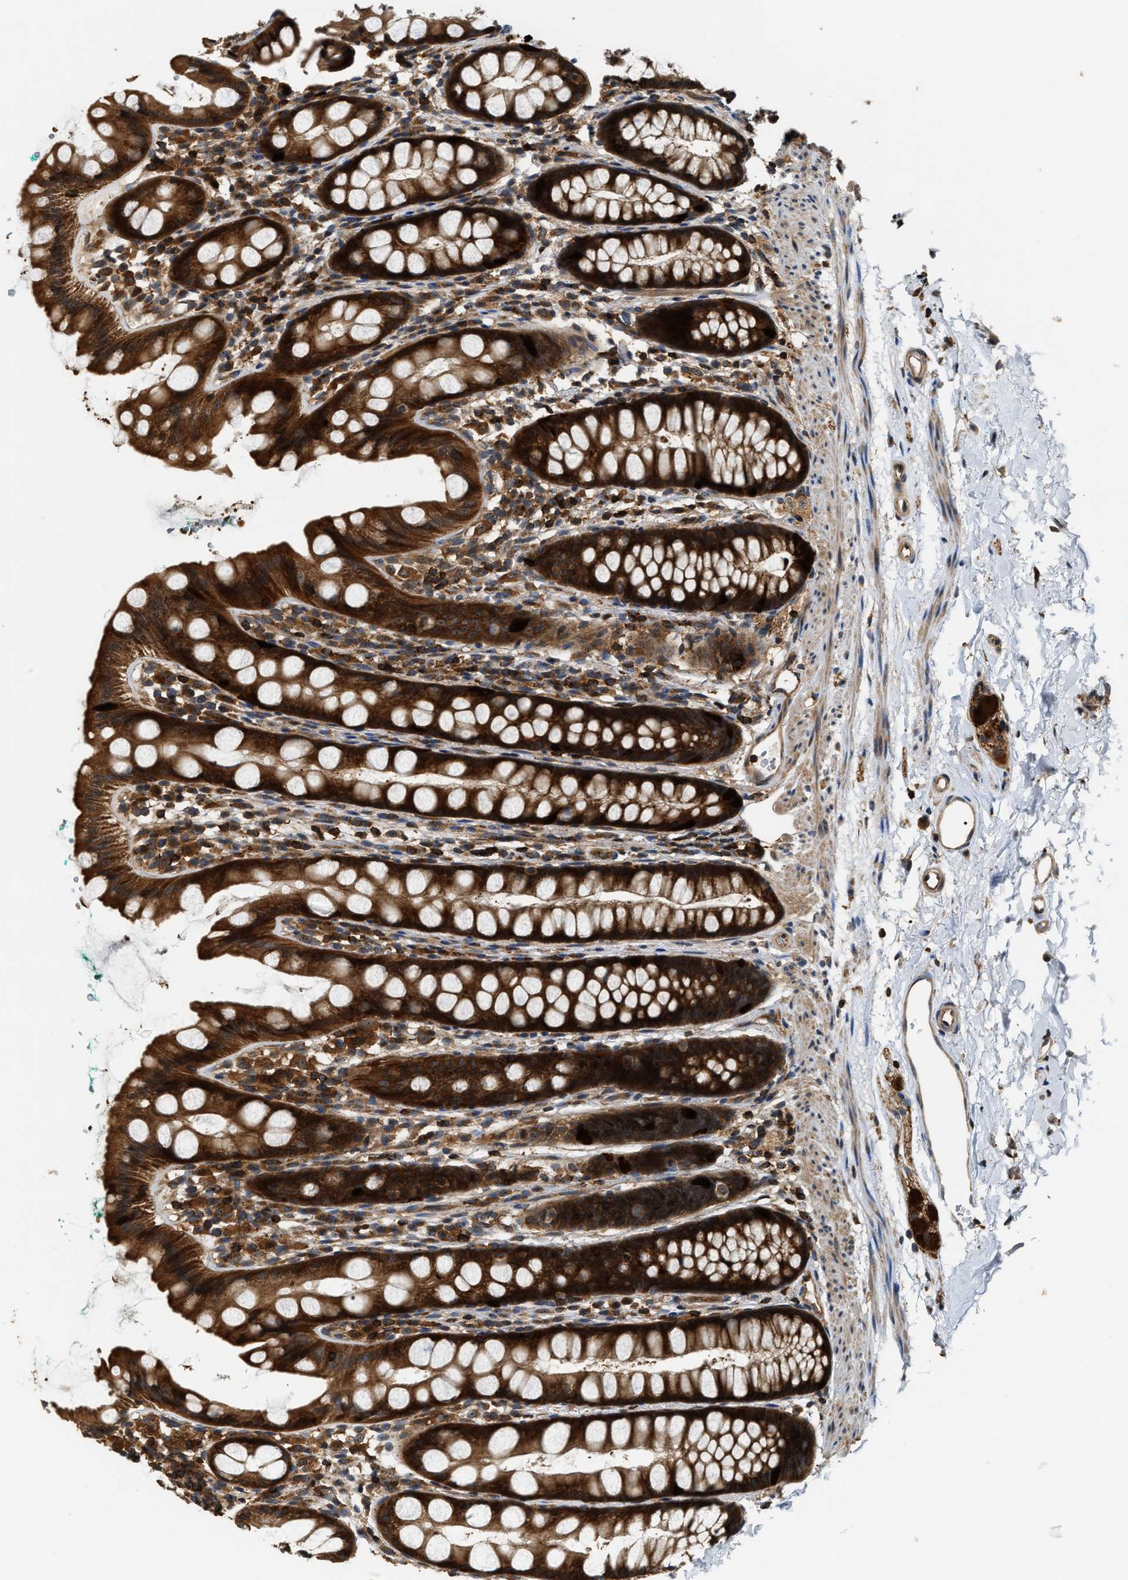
{"staining": {"intensity": "strong", "quantity": ">75%", "location": "cytoplasmic/membranous"}, "tissue": "rectum", "cell_type": "Glandular cells", "image_type": "normal", "snomed": [{"axis": "morphology", "description": "Normal tissue, NOS"}, {"axis": "topography", "description": "Rectum"}], "caption": "Benign rectum was stained to show a protein in brown. There is high levels of strong cytoplasmic/membranous expression in approximately >75% of glandular cells.", "gene": "SNX5", "patient": {"sex": "female", "age": 65}}